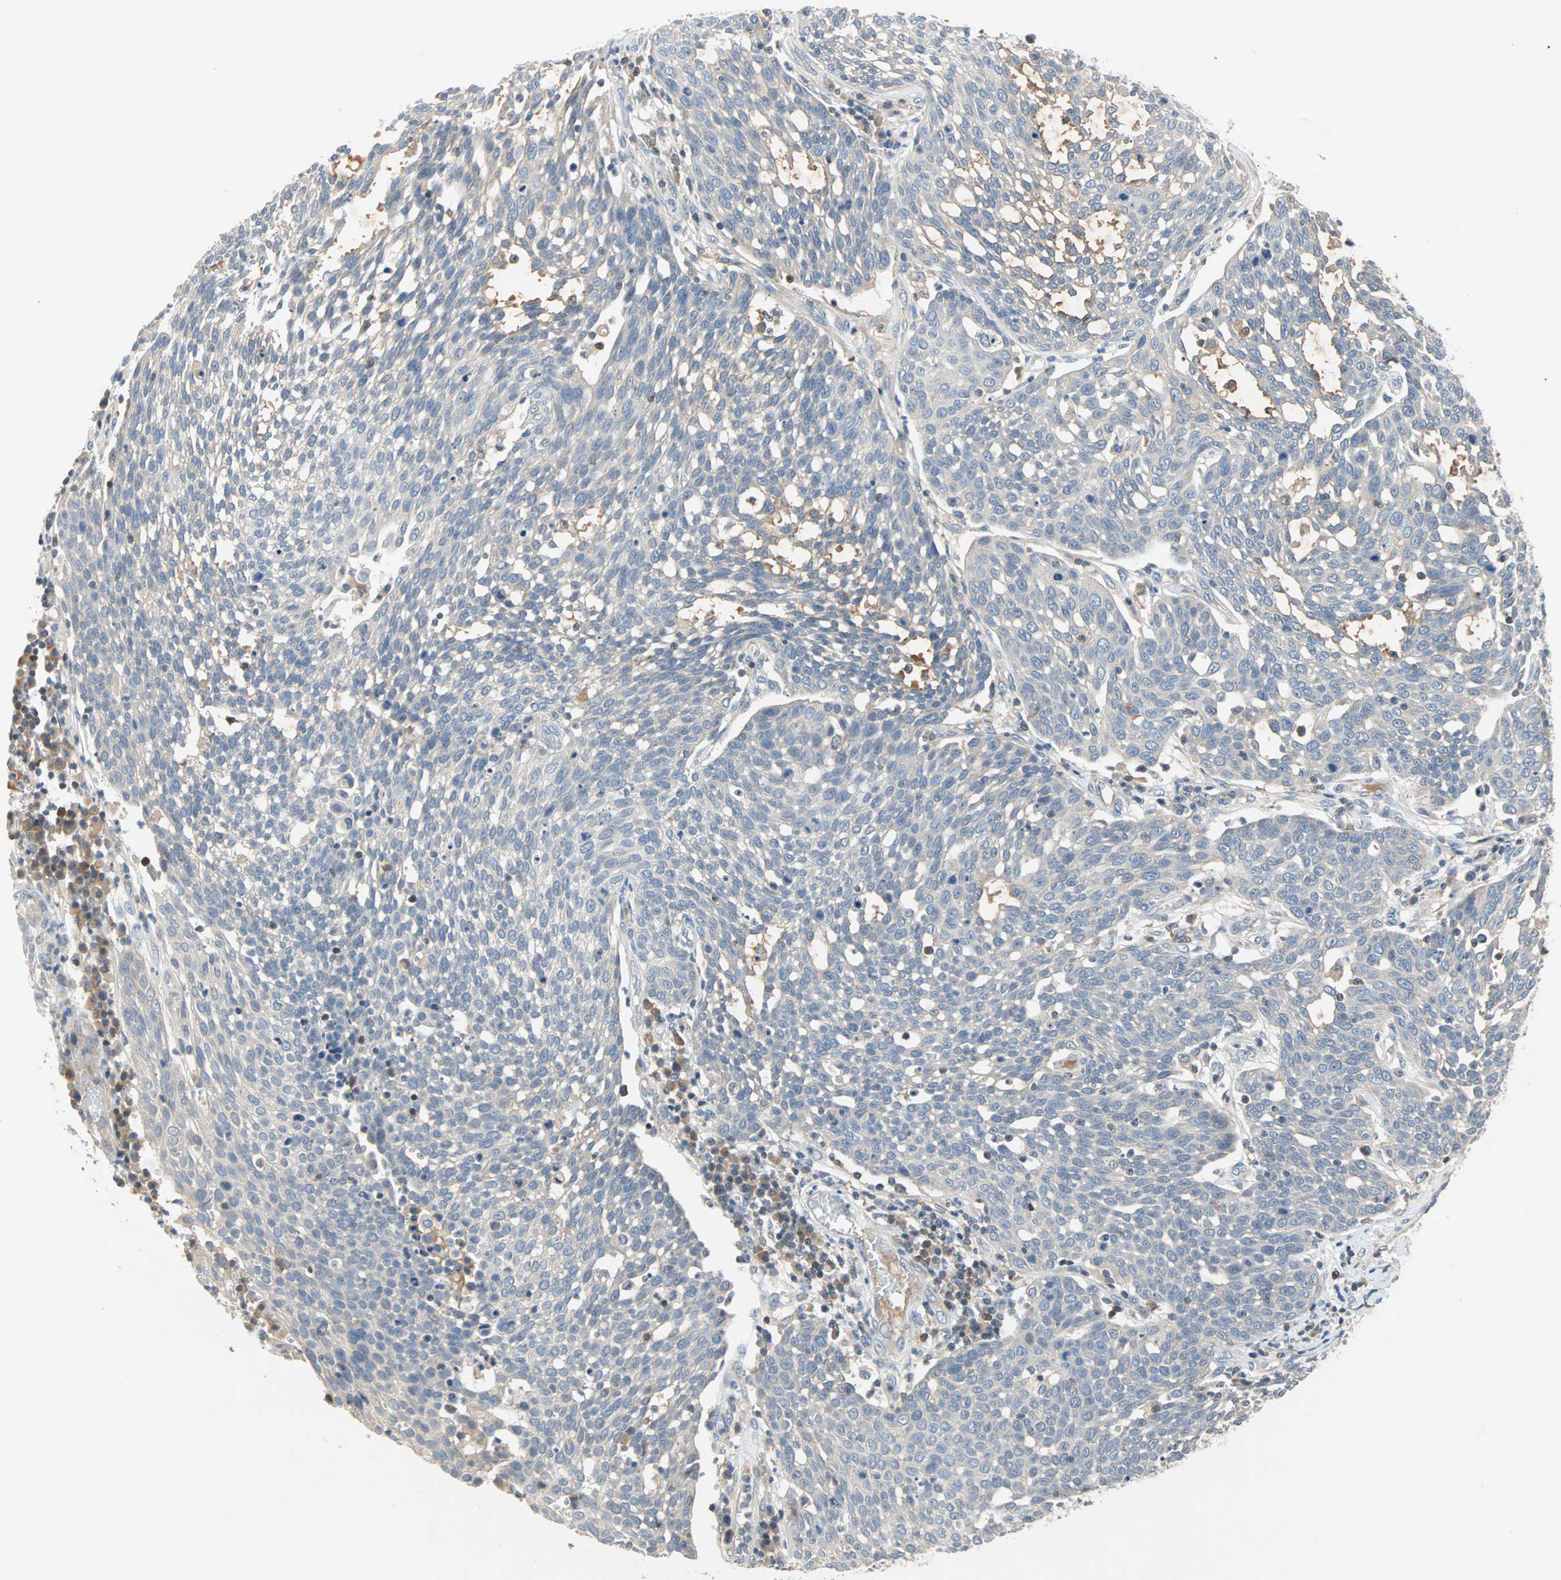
{"staining": {"intensity": "negative", "quantity": "none", "location": "none"}, "tissue": "cervical cancer", "cell_type": "Tumor cells", "image_type": "cancer", "snomed": [{"axis": "morphology", "description": "Squamous cell carcinoma, NOS"}, {"axis": "topography", "description": "Cervix"}], "caption": "Immunohistochemistry (IHC) histopathology image of neoplastic tissue: human squamous cell carcinoma (cervical) stained with DAB (3,3'-diaminobenzidine) demonstrates no significant protein expression in tumor cells. (Stains: DAB (3,3'-diaminobenzidine) immunohistochemistry with hematoxylin counter stain, Microscopy: brightfield microscopy at high magnification).", "gene": "MAP4K1", "patient": {"sex": "female", "age": 34}}